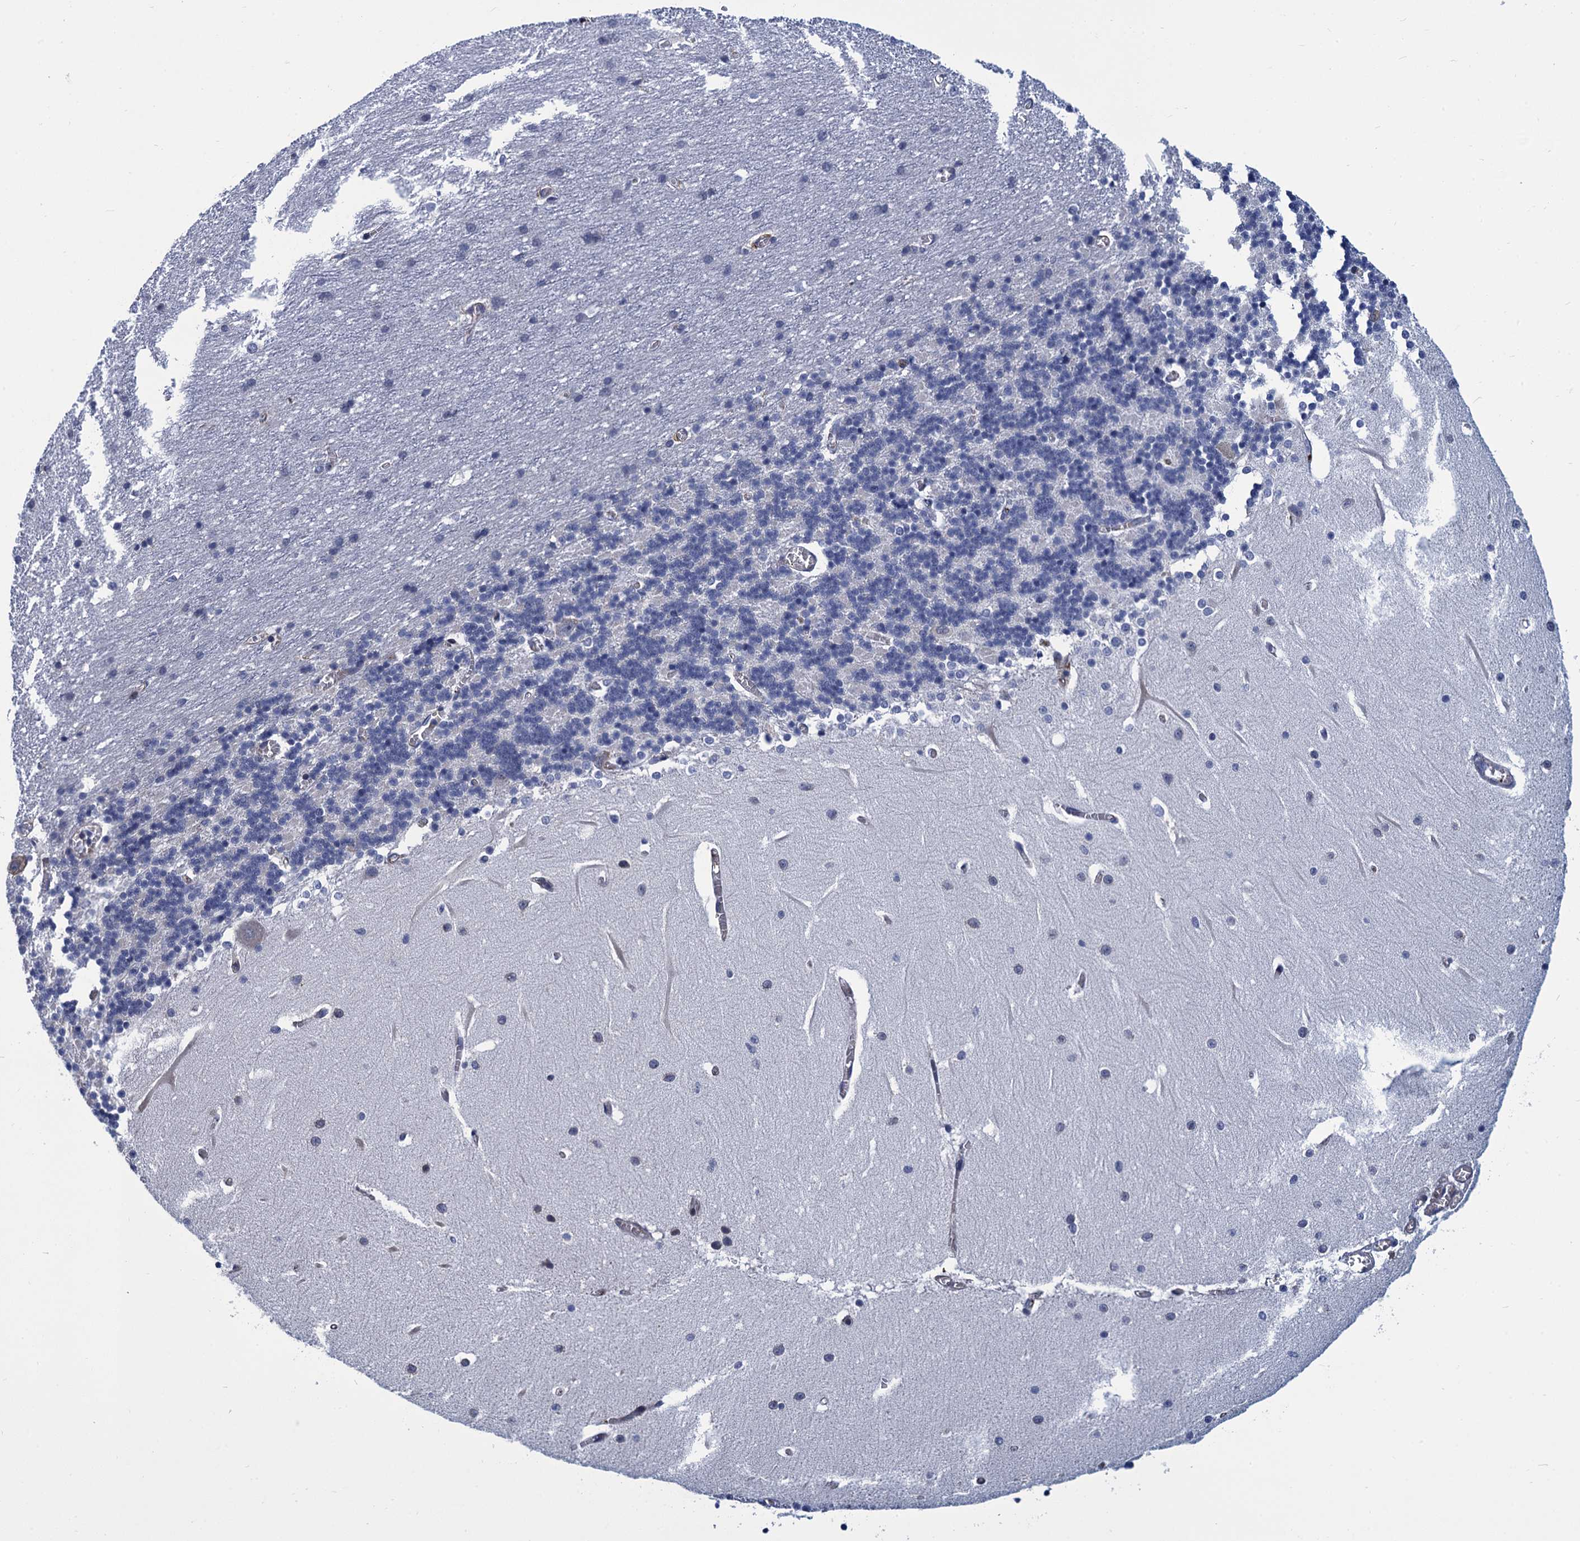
{"staining": {"intensity": "negative", "quantity": "none", "location": "none"}, "tissue": "cerebellum", "cell_type": "Cells in granular layer", "image_type": "normal", "snomed": [{"axis": "morphology", "description": "Normal tissue, NOS"}, {"axis": "topography", "description": "Cerebellum"}], "caption": "Immunohistochemistry (IHC) of unremarkable cerebellum demonstrates no staining in cells in granular layer.", "gene": "DNHD1", "patient": {"sex": "male", "age": 37}}